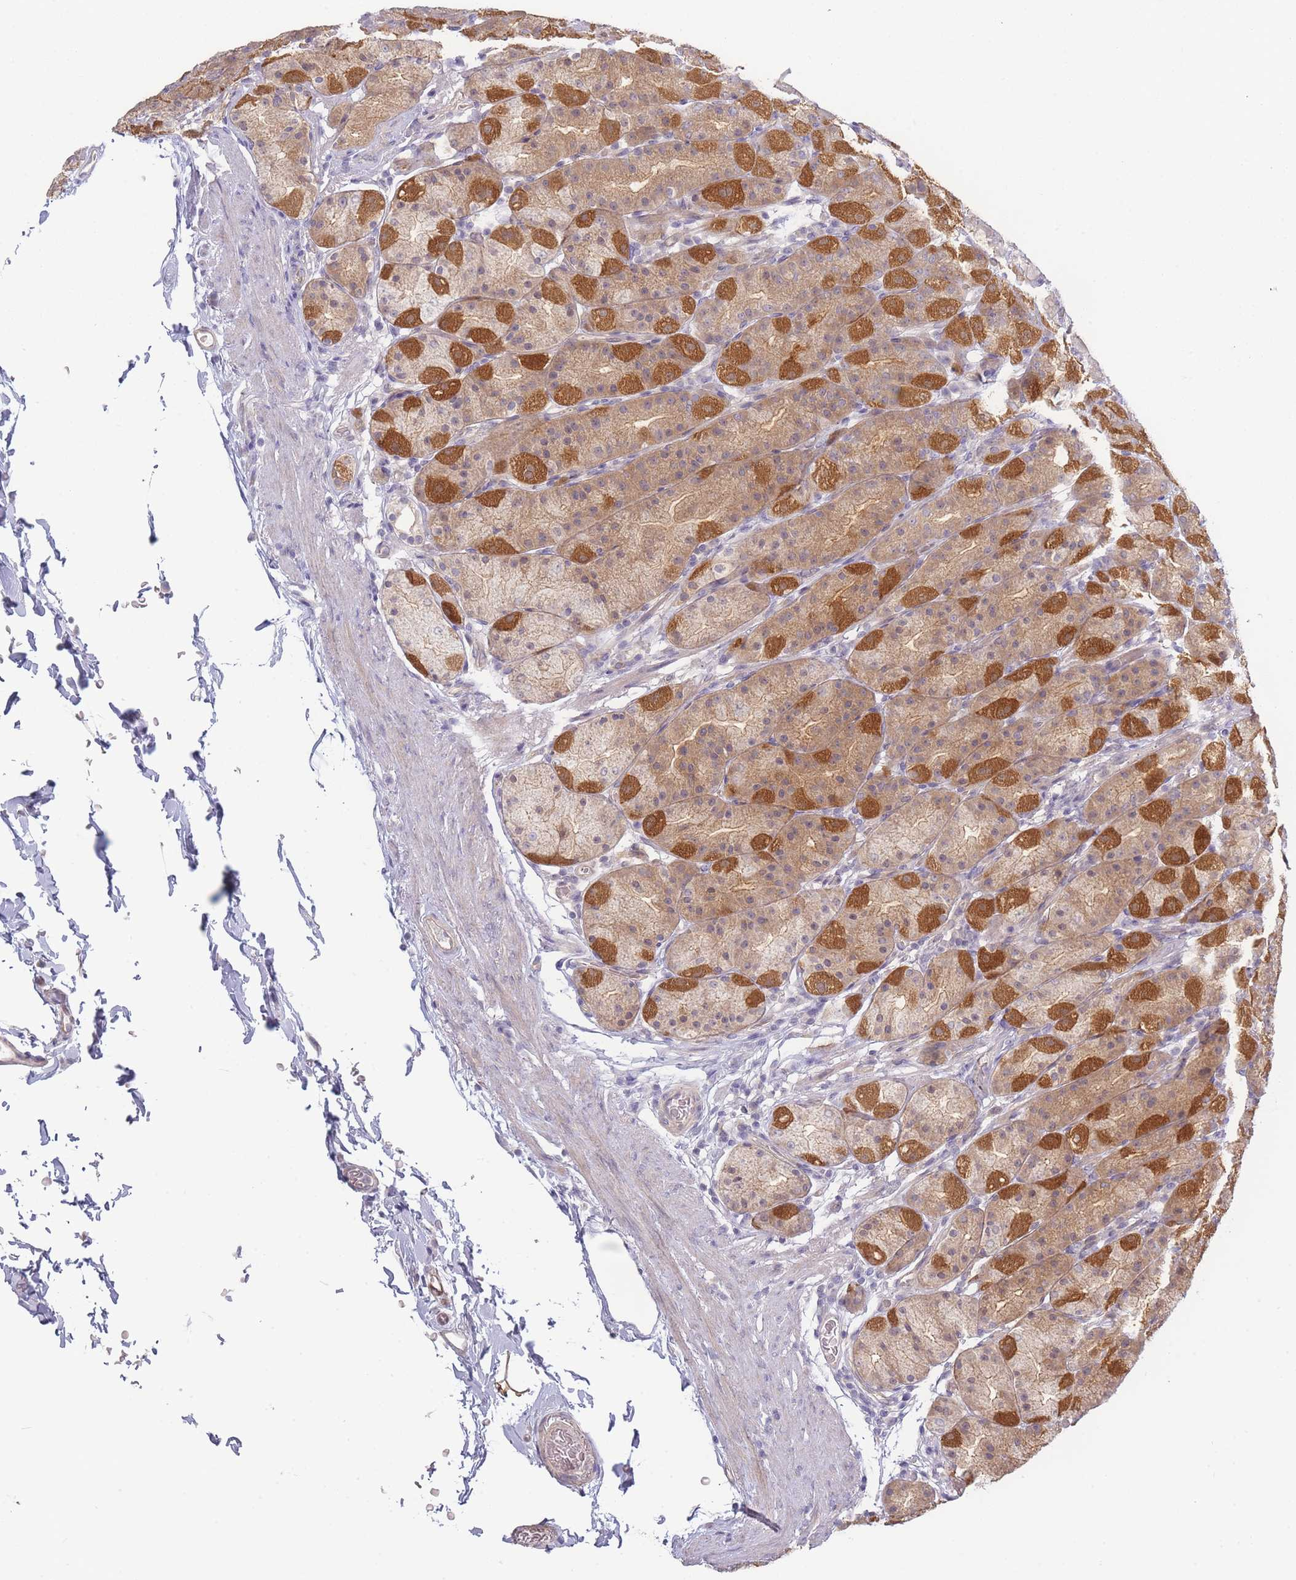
{"staining": {"intensity": "moderate", "quantity": "25%-75%", "location": "cytoplasmic/membranous"}, "tissue": "stomach", "cell_type": "Glandular cells", "image_type": "normal", "snomed": [{"axis": "morphology", "description": "Normal tissue, NOS"}, {"axis": "topography", "description": "Stomach, upper"}, {"axis": "topography", "description": "Stomach"}], "caption": "Protein expression by immunohistochemistry demonstrates moderate cytoplasmic/membranous positivity in about 25%-75% of glandular cells in unremarkable stomach.", "gene": "SPHKAP", "patient": {"sex": "male", "age": 68}}